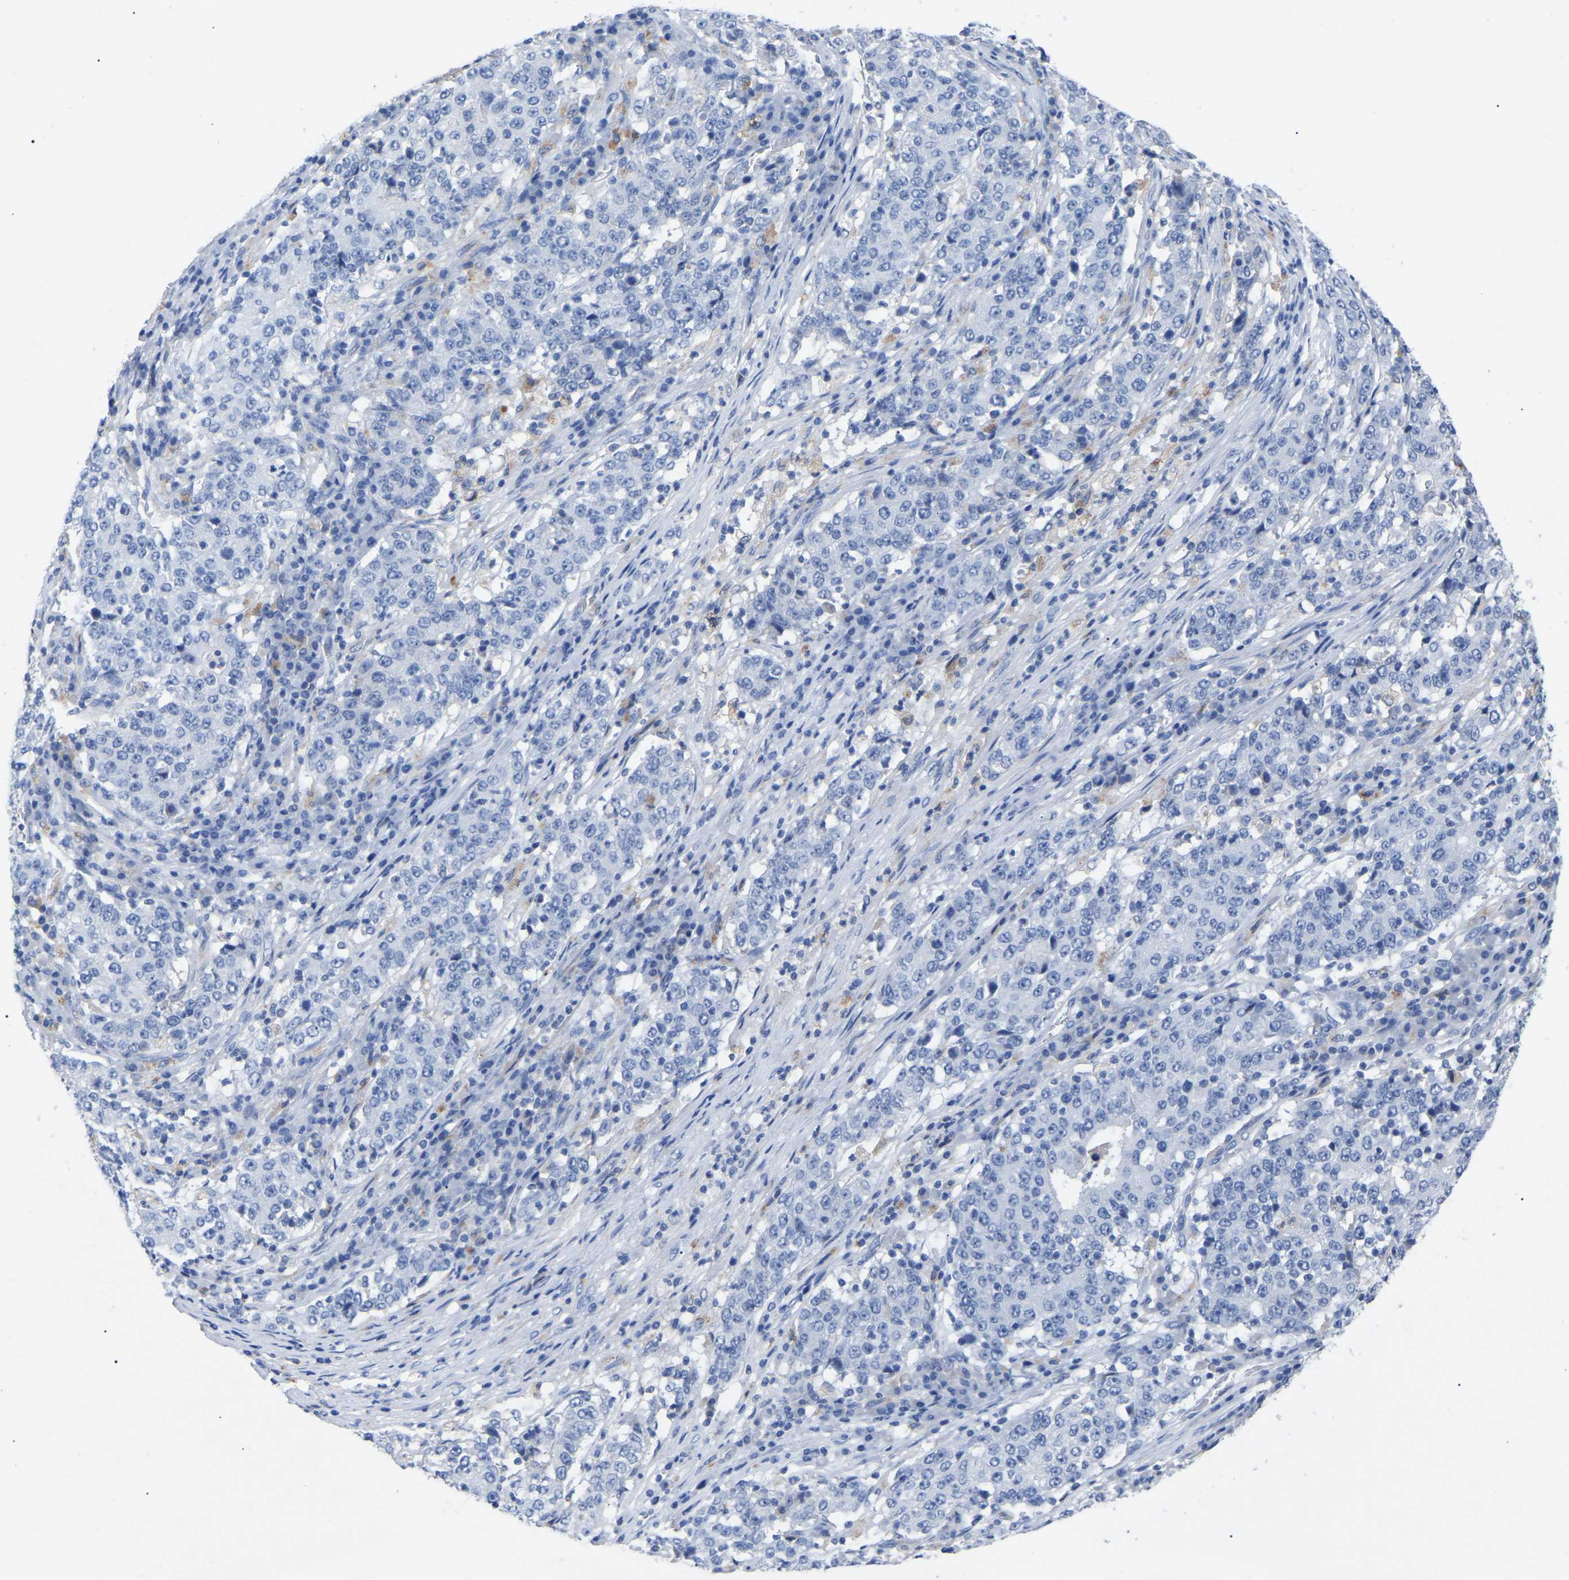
{"staining": {"intensity": "negative", "quantity": "none", "location": "none"}, "tissue": "stomach cancer", "cell_type": "Tumor cells", "image_type": "cancer", "snomed": [{"axis": "morphology", "description": "Adenocarcinoma, NOS"}, {"axis": "topography", "description": "Stomach"}], "caption": "A photomicrograph of human stomach adenocarcinoma is negative for staining in tumor cells.", "gene": "SMPD2", "patient": {"sex": "male", "age": 59}}